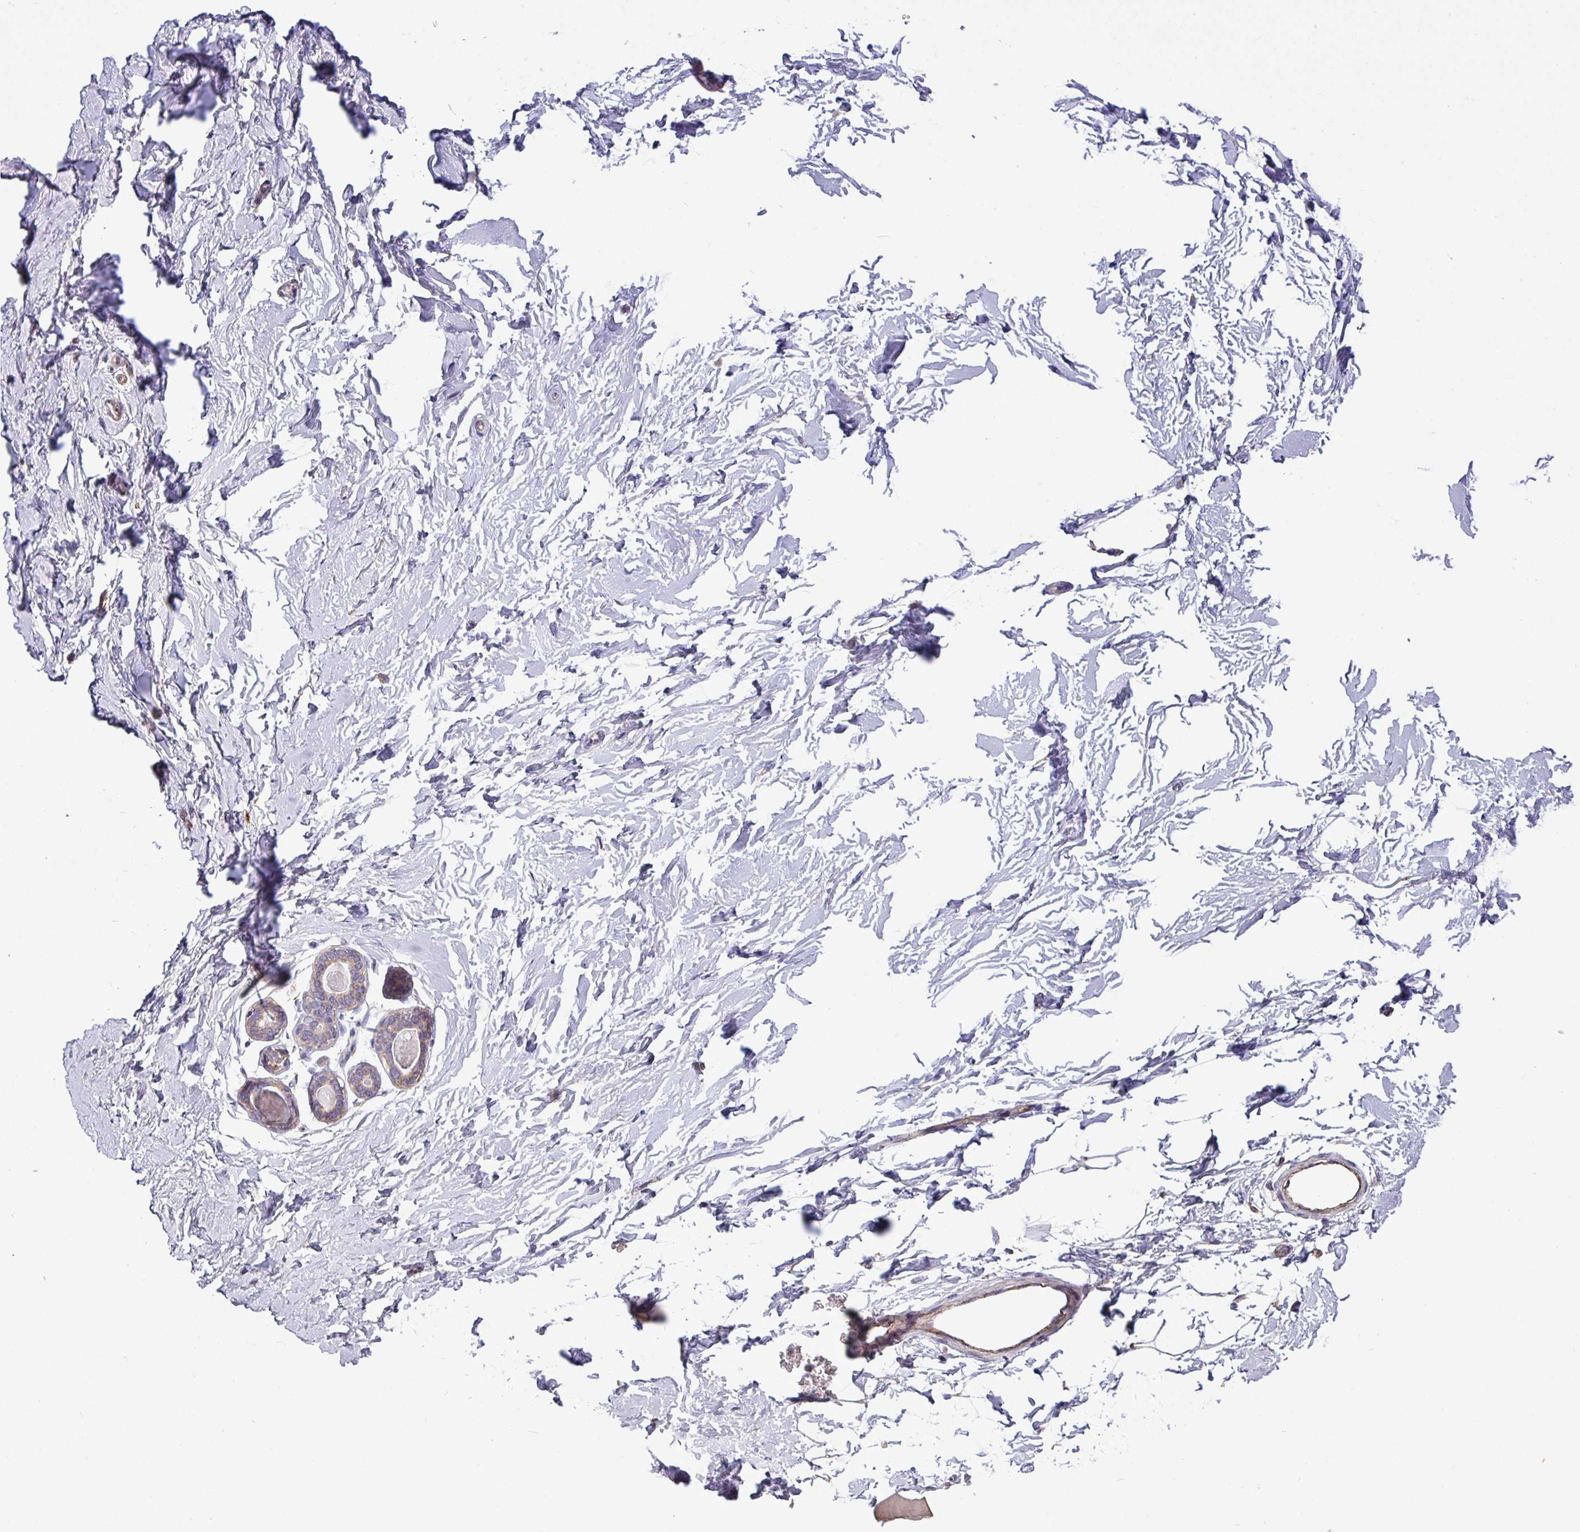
{"staining": {"intensity": "negative", "quantity": "none", "location": "none"}, "tissue": "breast", "cell_type": "Adipocytes", "image_type": "normal", "snomed": [{"axis": "morphology", "description": "Normal tissue, NOS"}, {"axis": "topography", "description": "Breast"}], "caption": "DAB (3,3'-diaminobenzidine) immunohistochemical staining of benign human breast reveals no significant positivity in adipocytes.", "gene": "PPM1J", "patient": {"sex": "female", "age": 23}}